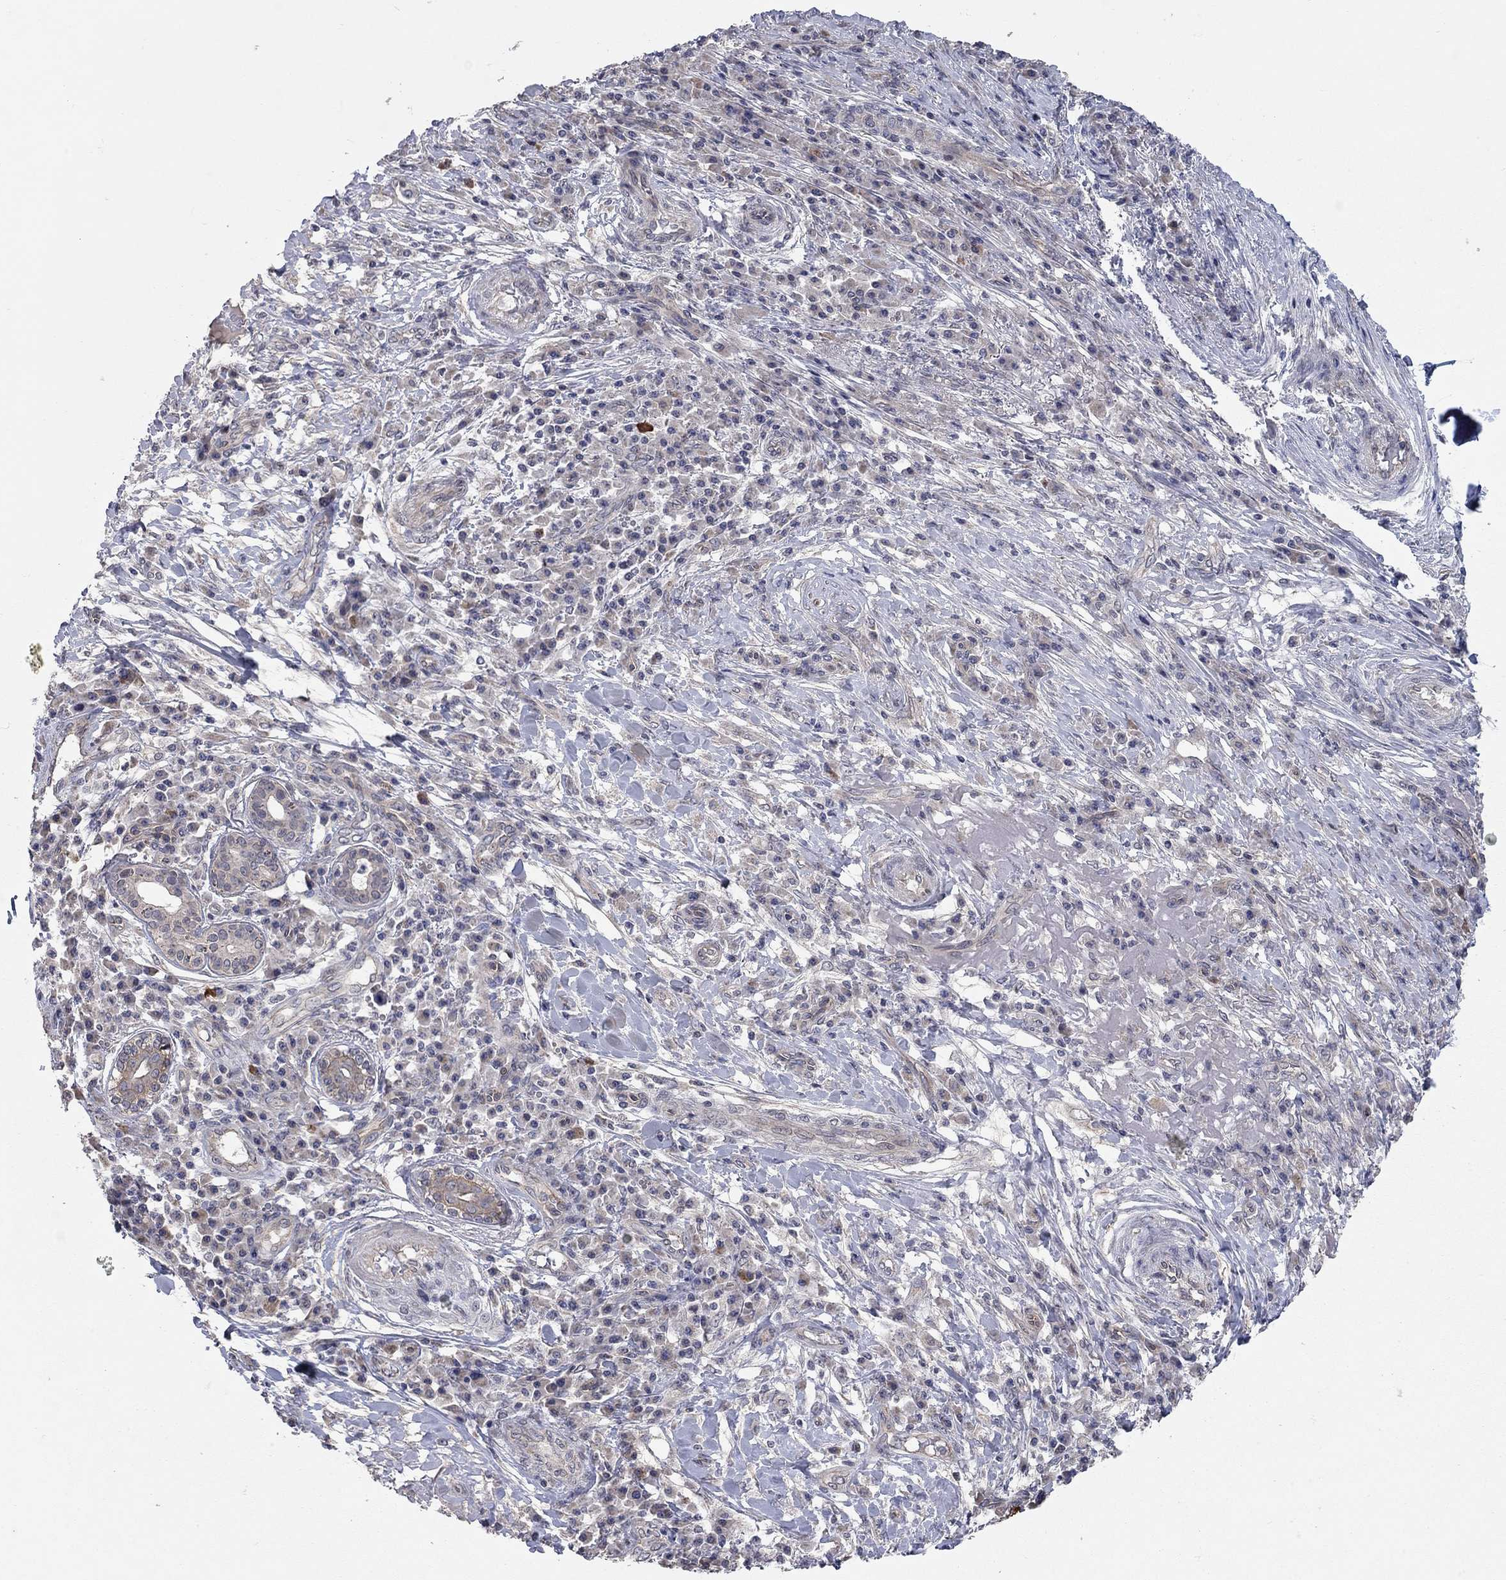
{"staining": {"intensity": "negative", "quantity": "none", "location": "none"}, "tissue": "skin cancer", "cell_type": "Tumor cells", "image_type": "cancer", "snomed": [{"axis": "morphology", "description": "Squamous cell carcinoma, NOS"}, {"axis": "topography", "description": "Skin"}], "caption": "Human skin squamous cell carcinoma stained for a protein using immunohistochemistry displays no expression in tumor cells.", "gene": "WASF3", "patient": {"sex": "male", "age": 92}}